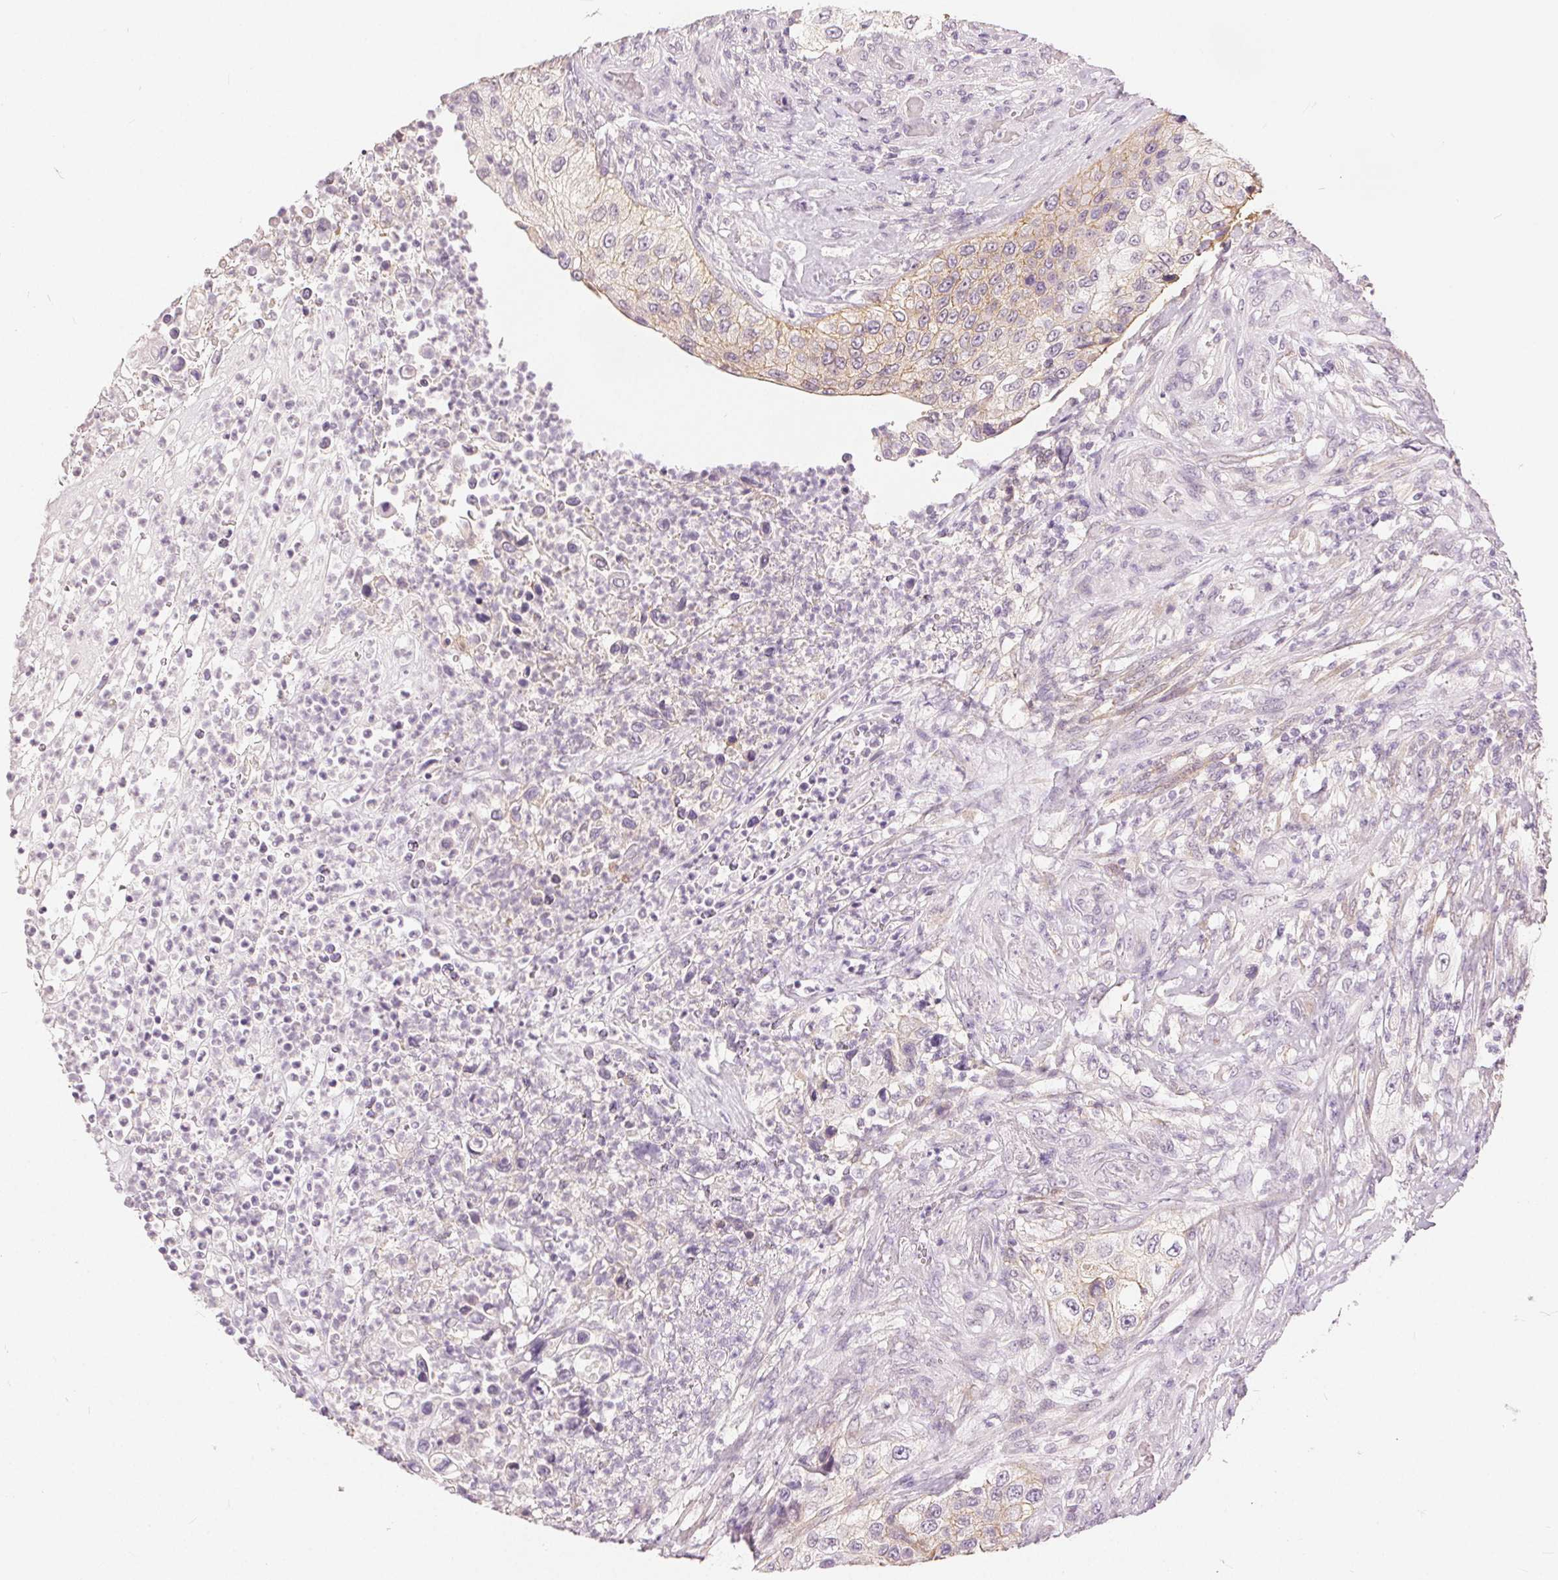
{"staining": {"intensity": "weak", "quantity": "<25%", "location": "cytoplasmic/membranous"}, "tissue": "urothelial cancer", "cell_type": "Tumor cells", "image_type": "cancer", "snomed": [{"axis": "morphology", "description": "Urothelial carcinoma, High grade"}, {"axis": "topography", "description": "Urinary bladder"}], "caption": "Immunohistochemical staining of human urothelial carcinoma (high-grade) reveals no significant positivity in tumor cells.", "gene": "CA12", "patient": {"sex": "female", "age": 60}}